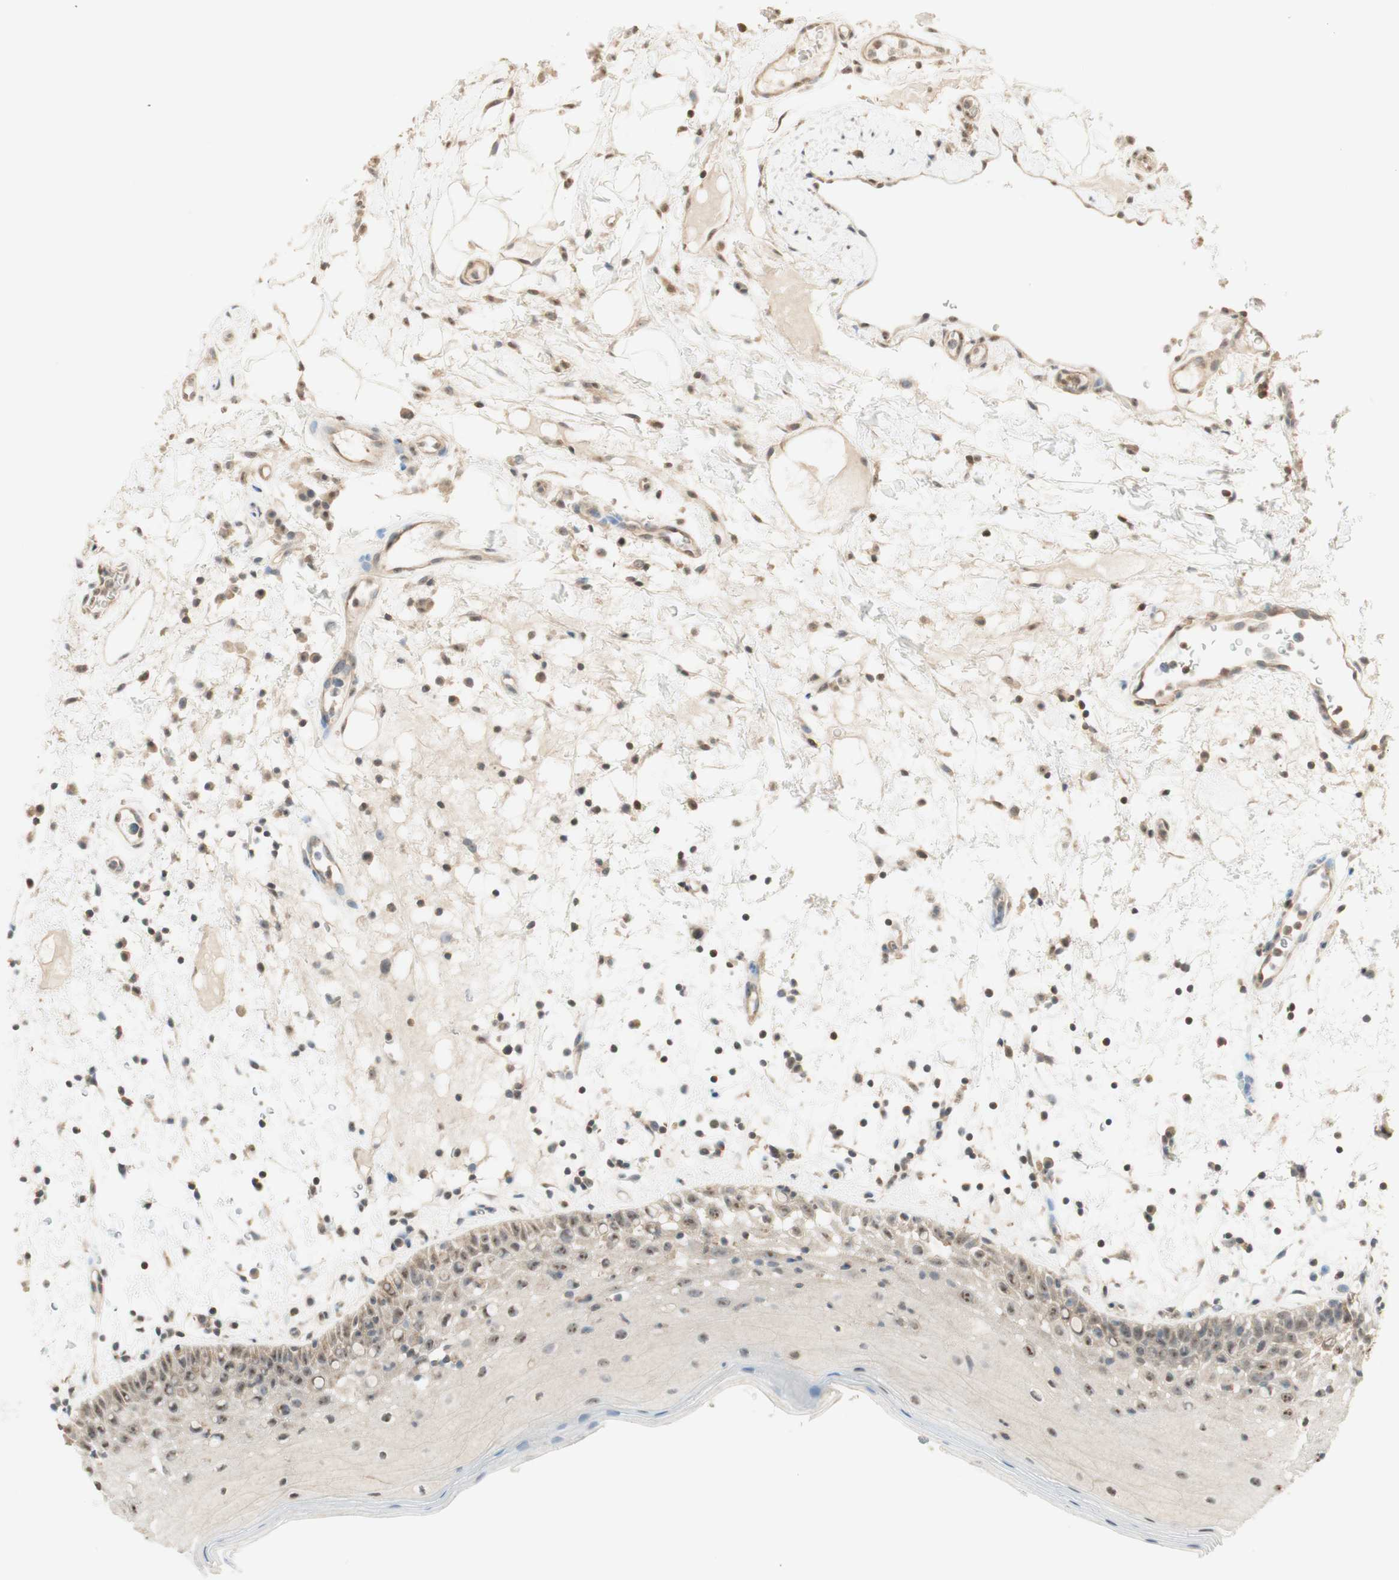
{"staining": {"intensity": "weak", "quantity": "25%-75%", "location": "nuclear"}, "tissue": "oral mucosa", "cell_type": "Squamous epithelial cells", "image_type": "normal", "snomed": [{"axis": "morphology", "description": "Normal tissue, NOS"}, {"axis": "morphology", "description": "Squamous cell carcinoma, NOS"}, {"axis": "topography", "description": "Skeletal muscle"}, {"axis": "topography", "description": "Oral tissue"}], "caption": "About 25%-75% of squamous epithelial cells in normal oral mucosa demonstrate weak nuclear protein staining as visualized by brown immunohistochemical staining.", "gene": "SPINT2", "patient": {"sex": "male", "age": 71}}